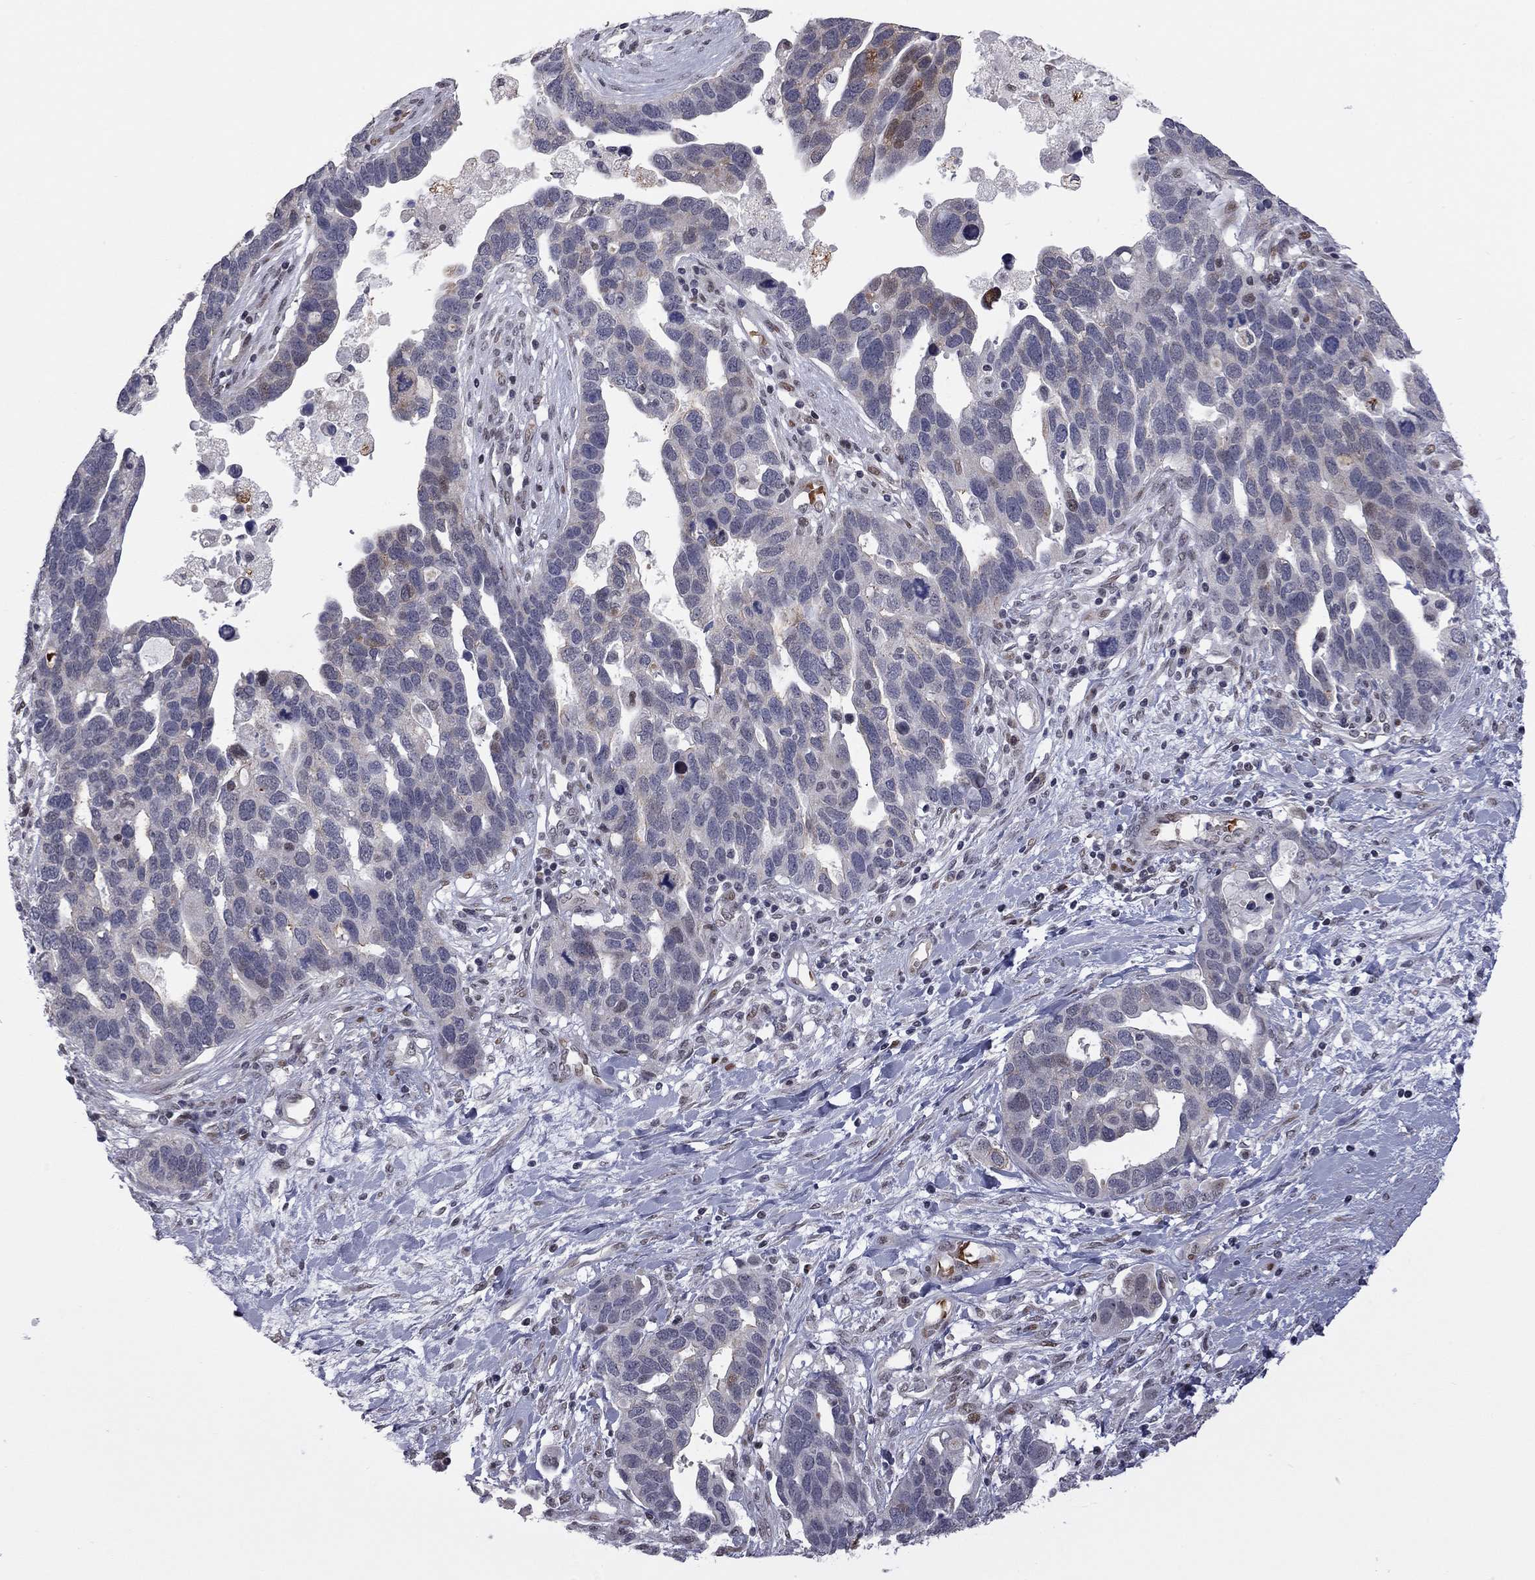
{"staining": {"intensity": "negative", "quantity": "none", "location": "none"}, "tissue": "ovarian cancer", "cell_type": "Tumor cells", "image_type": "cancer", "snomed": [{"axis": "morphology", "description": "Cystadenocarcinoma, serous, NOS"}, {"axis": "topography", "description": "Ovary"}], "caption": "This is an IHC photomicrograph of ovarian serous cystadenocarcinoma. There is no expression in tumor cells.", "gene": "MC3R", "patient": {"sex": "female", "age": 54}}